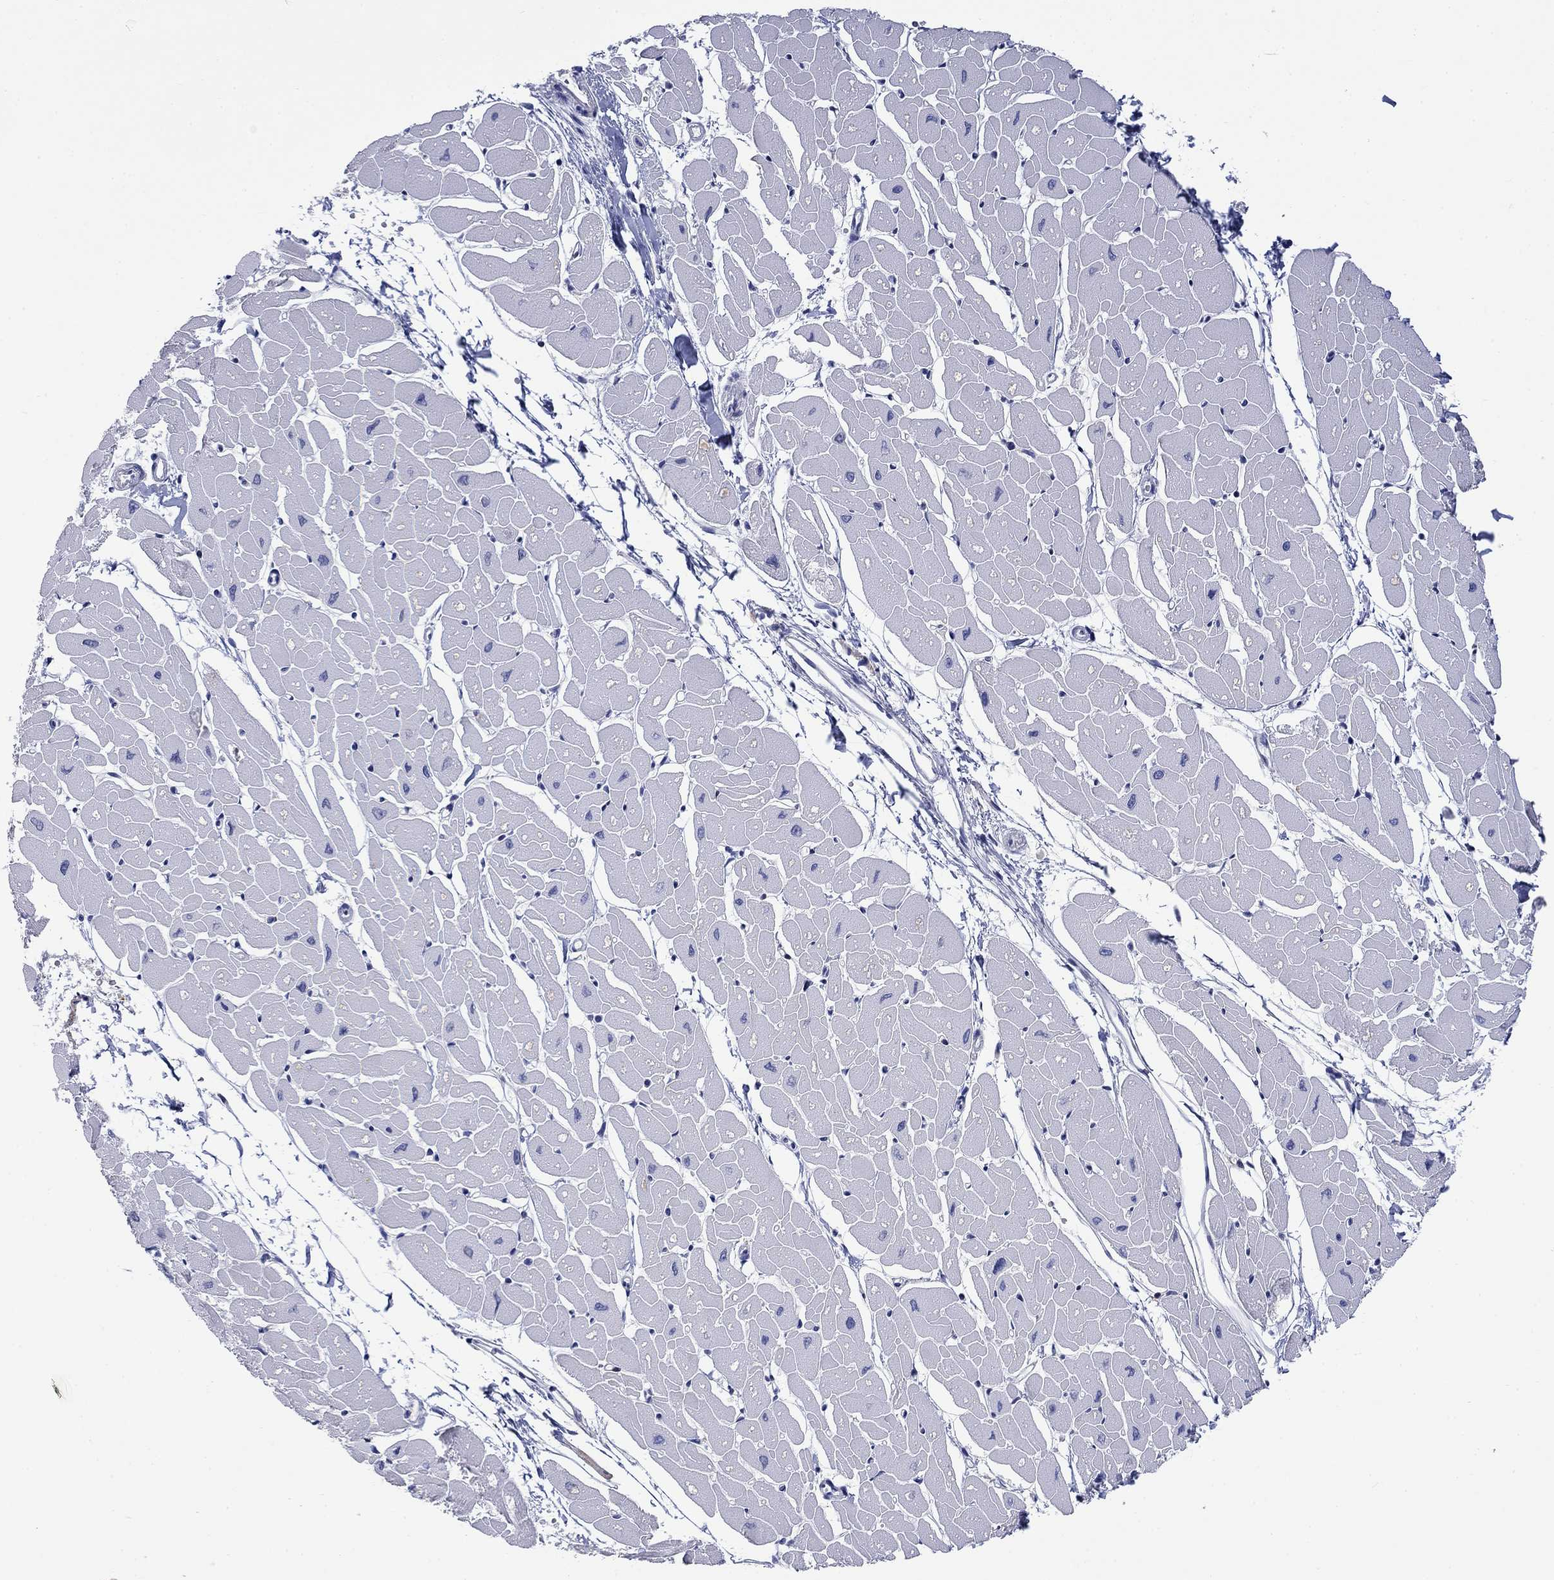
{"staining": {"intensity": "negative", "quantity": "none", "location": "none"}, "tissue": "heart muscle", "cell_type": "Cardiomyocytes", "image_type": "normal", "snomed": [{"axis": "morphology", "description": "Normal tissue, NOS"}, {"axis": "topography", "description": "Heart"}], "caption": "An image of heart muscle stained for a protein demonstrates no brown staining in cardiomyocytes. Brightfield microscopy of immunohistochemistry stained with DAB (brown) and hematoxylin (blue), captured at high magnification.", "gene": "PTPRZ1", "patient": {"sex": "male", "age": 57}}